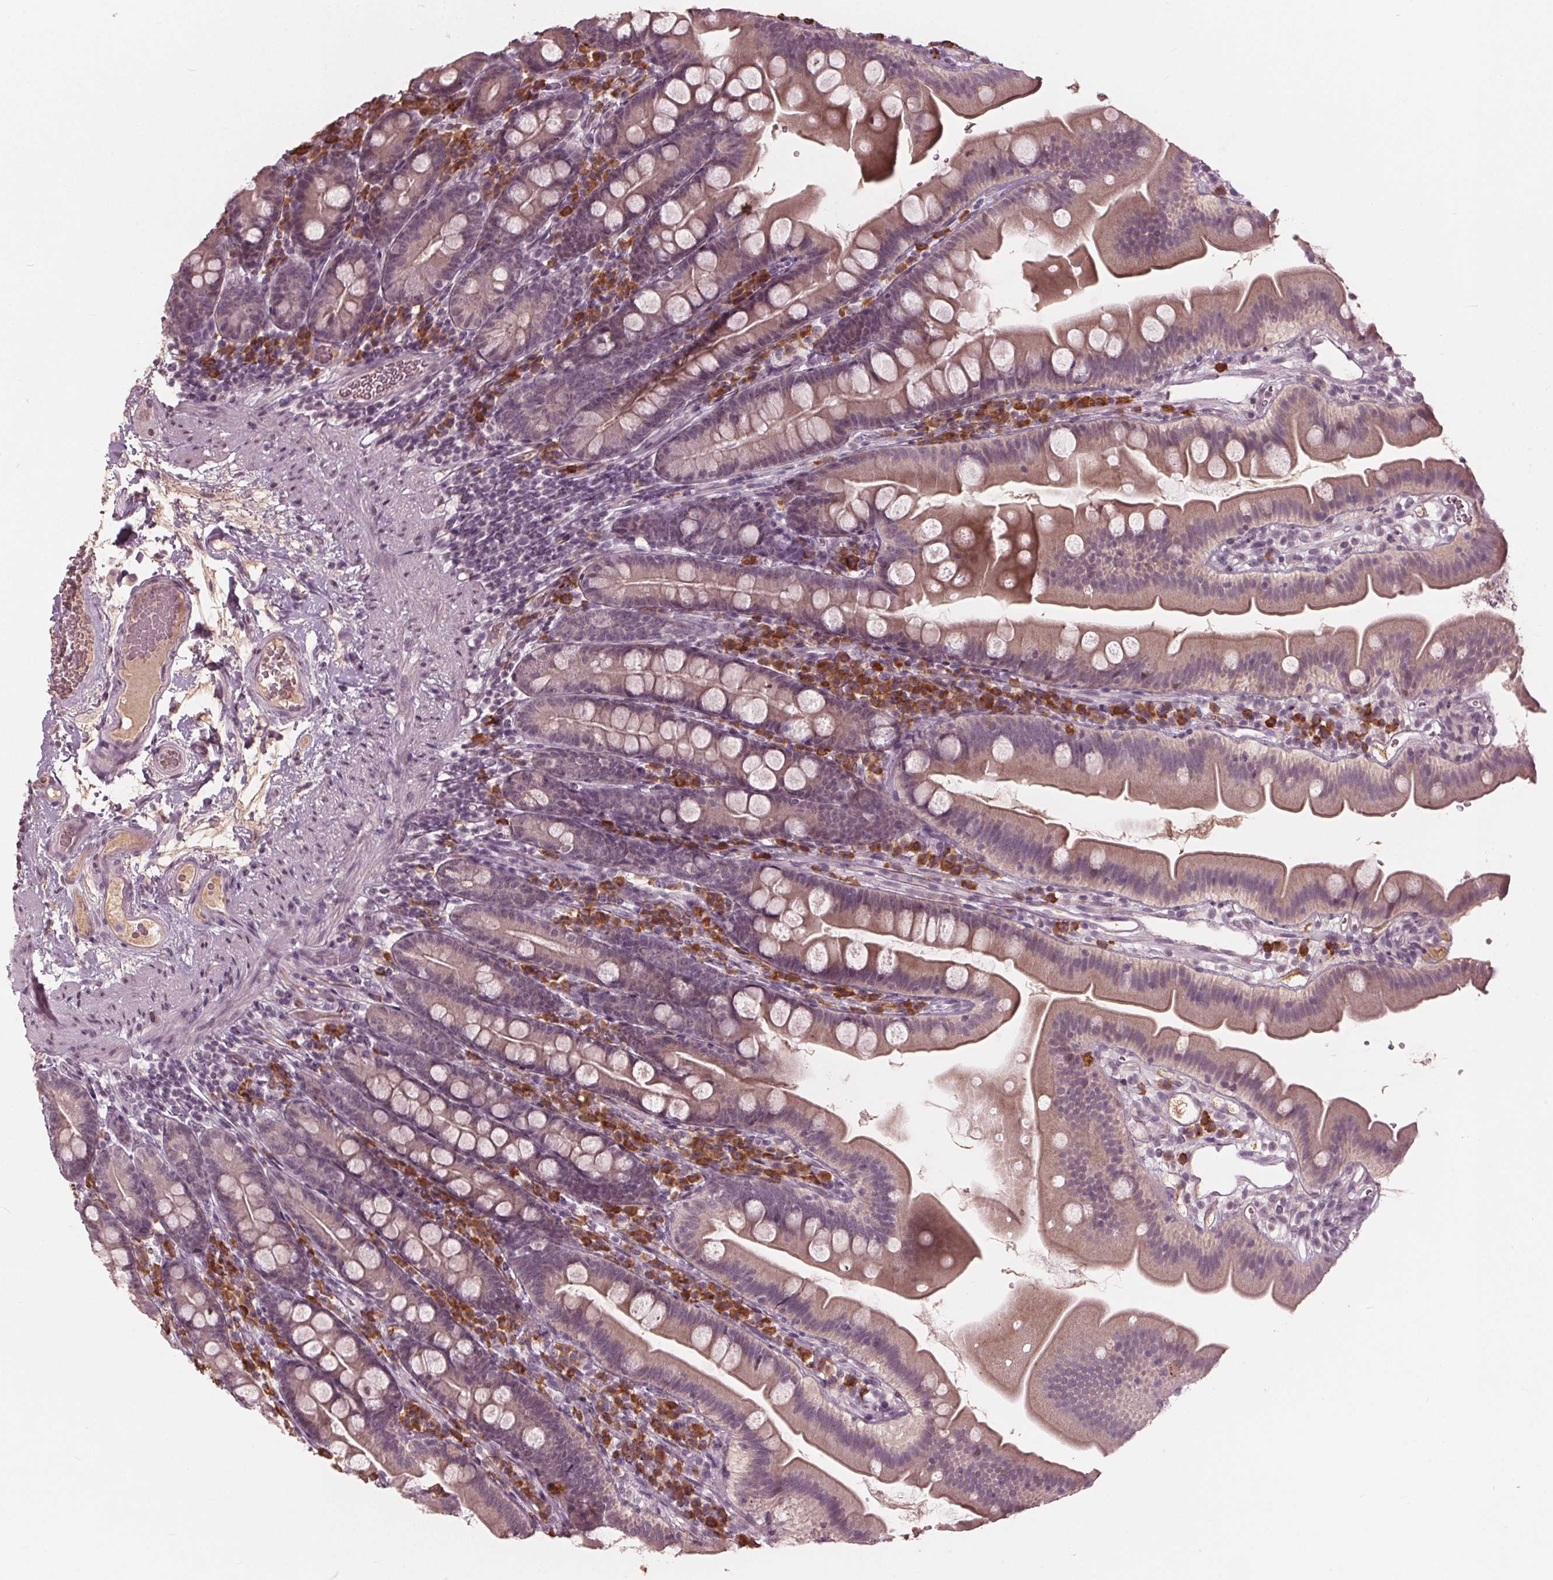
{"staining": {"intensity": "weak", "quantity": "25%-75%", "location": "cytoplasmic/membranous"}, "tissue": "duodenum", "cell_type": "Glandular cells", "image_type": "normal", "snomed": [{"axis": "morphology", "description": "Normal tissue, NOS"}, {"axis": "topography", "description": "Duodenum"}], "caption": "This is a histology image of IHC staining of normal duodenum, which shows weak expression in the cytoplasmic/membranous of glandular cells.", "gene": "CXCL16", "patient": {"sex": "female", "age": 67}}